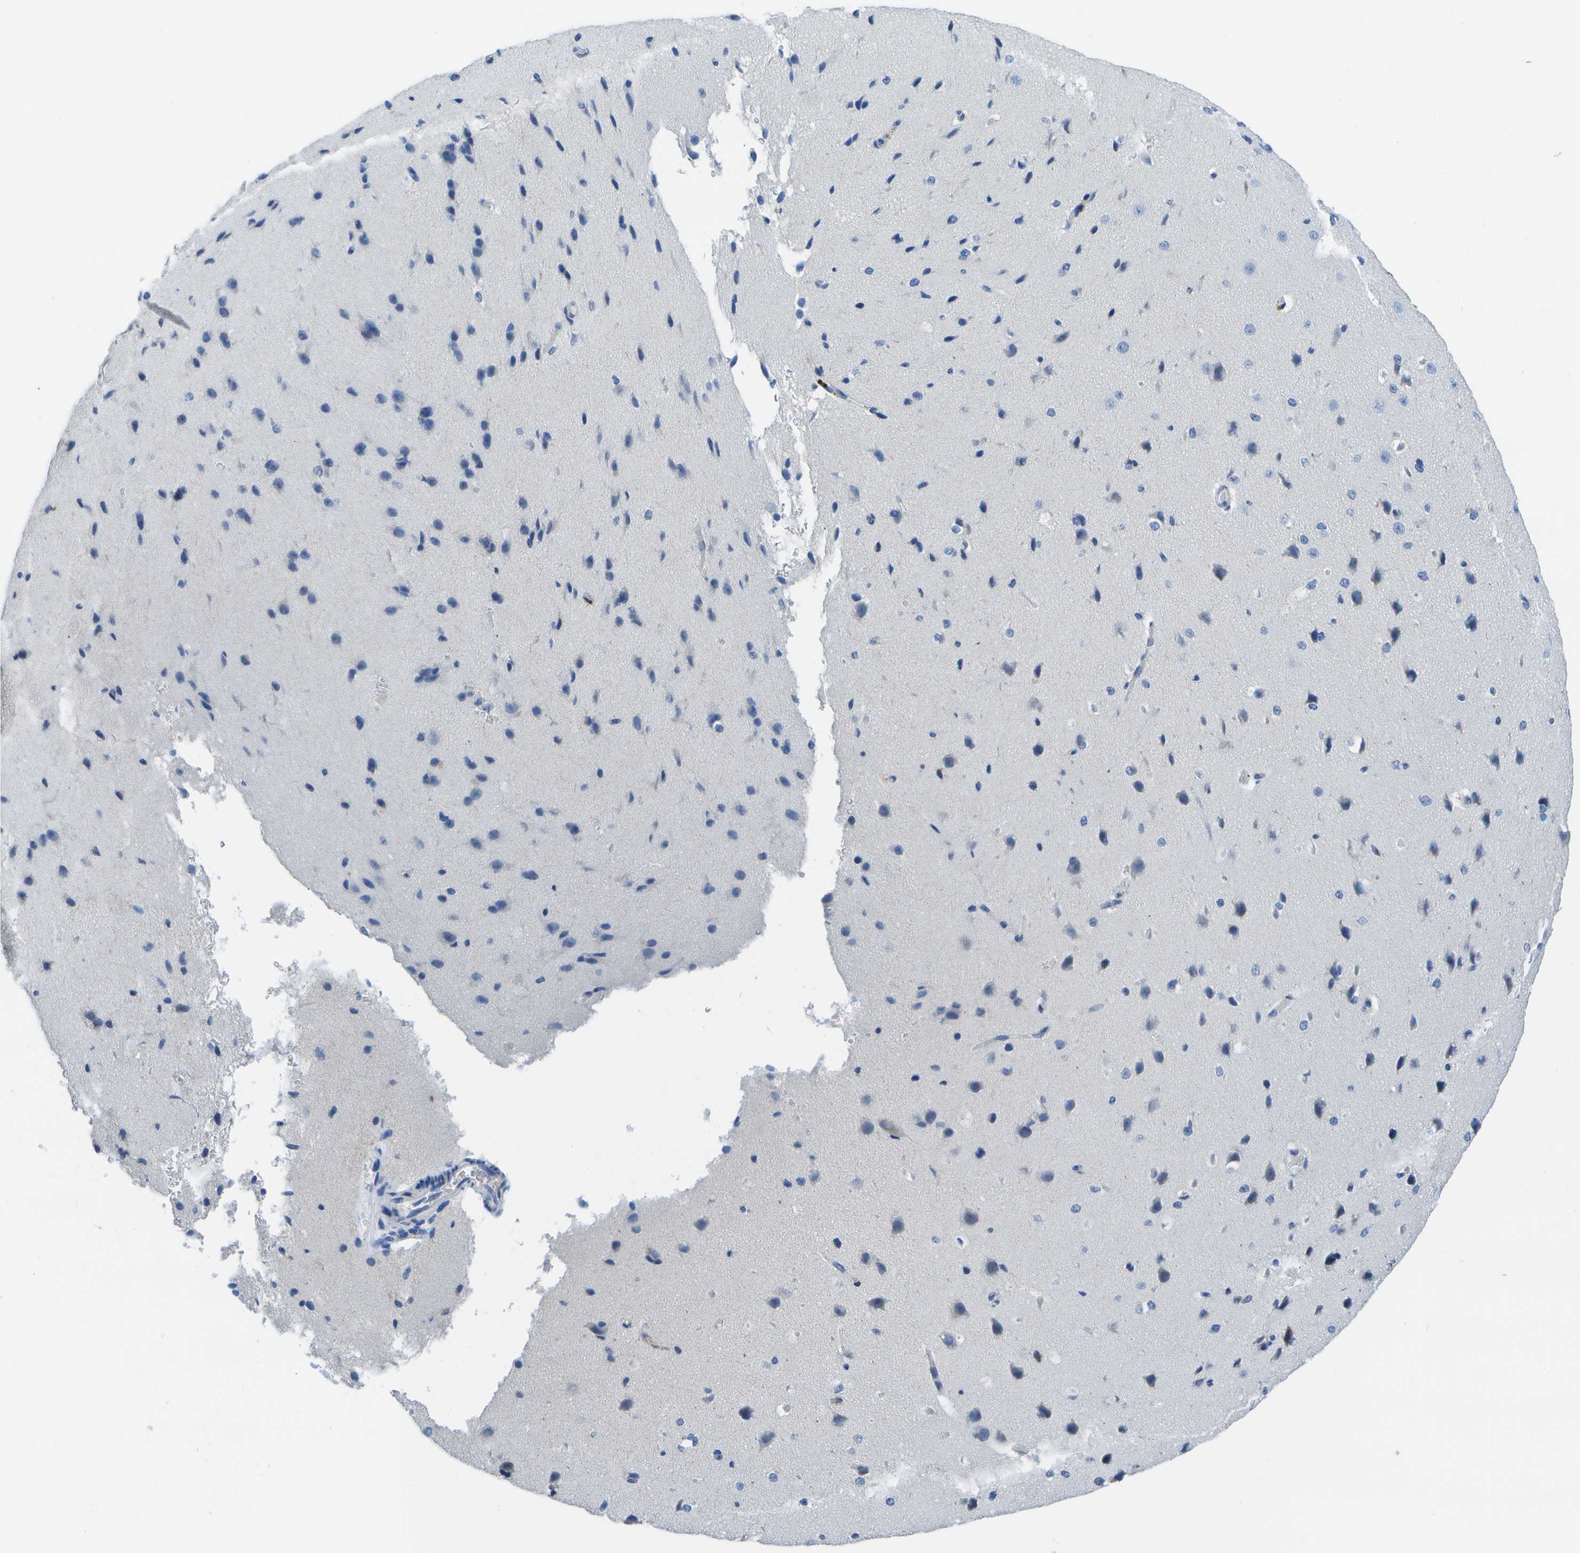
{"staining": {"intensity": "negative", "quantity": "none", "location": "none"}, "tissue": "cerebral cortex", "cell_type": "Endothelial cells", "image_type": "normal", "snomed": [{"axis": "morphology", "description": "Normal tissue, NOS"}, {"axis": "morphology", "description": "Developmental malformation"}, {"axis": "topography", "description": "Cerebral cortex"}], "caption": "Immunohistochemistry (IHC) micrograph of normal cerebral cortex: human cerebral cortex stained with DAB (3,3'-diaminobenzidine) displays no significant protein staining in endothelial cells.", "gene": "MS4A1", "patient": {"sex": "female", "age": 30}}